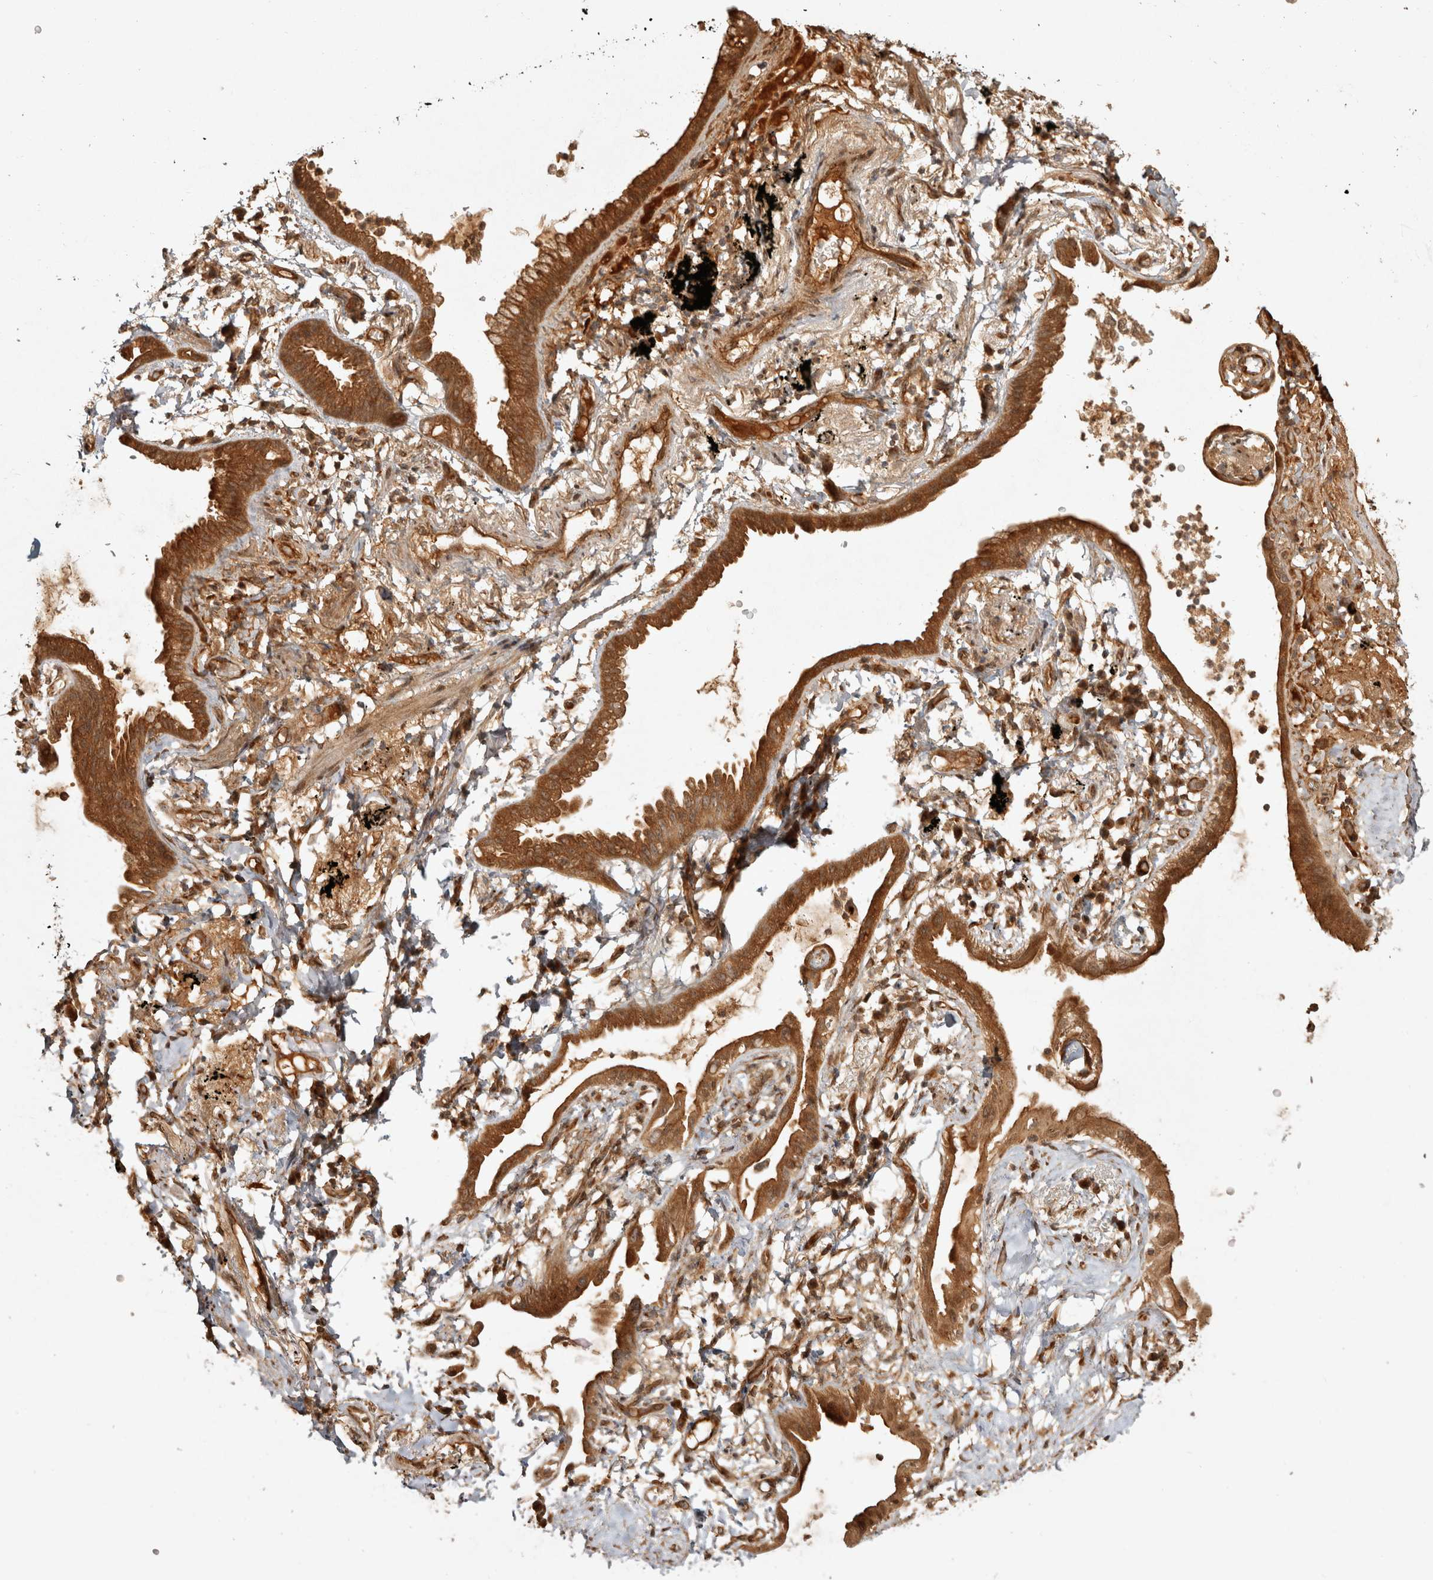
{"staining": {"intensity": "strong", "quantity": ">75%", "location": "cytoplasmic/membranous"}, "tissue": "lung cancer", "cell_type": "Tumor cells", "image_type": "cancer", "snomed": [{"axis": "morphology", "description": "Adenocarcinoma, NOS"}, {"axis": "topography", "description": "Lung"}], "caption": "A high-resolution image shows immunohistochemistry staining of lung cancer, which displays strong cytoplasmic/membranous expression in approximately >75% of tumor cells. (IHC, brightfield microscopy, high magnification).", "gene": "CAMSAP2", "patient": {"sex": "female", "age": 70}}